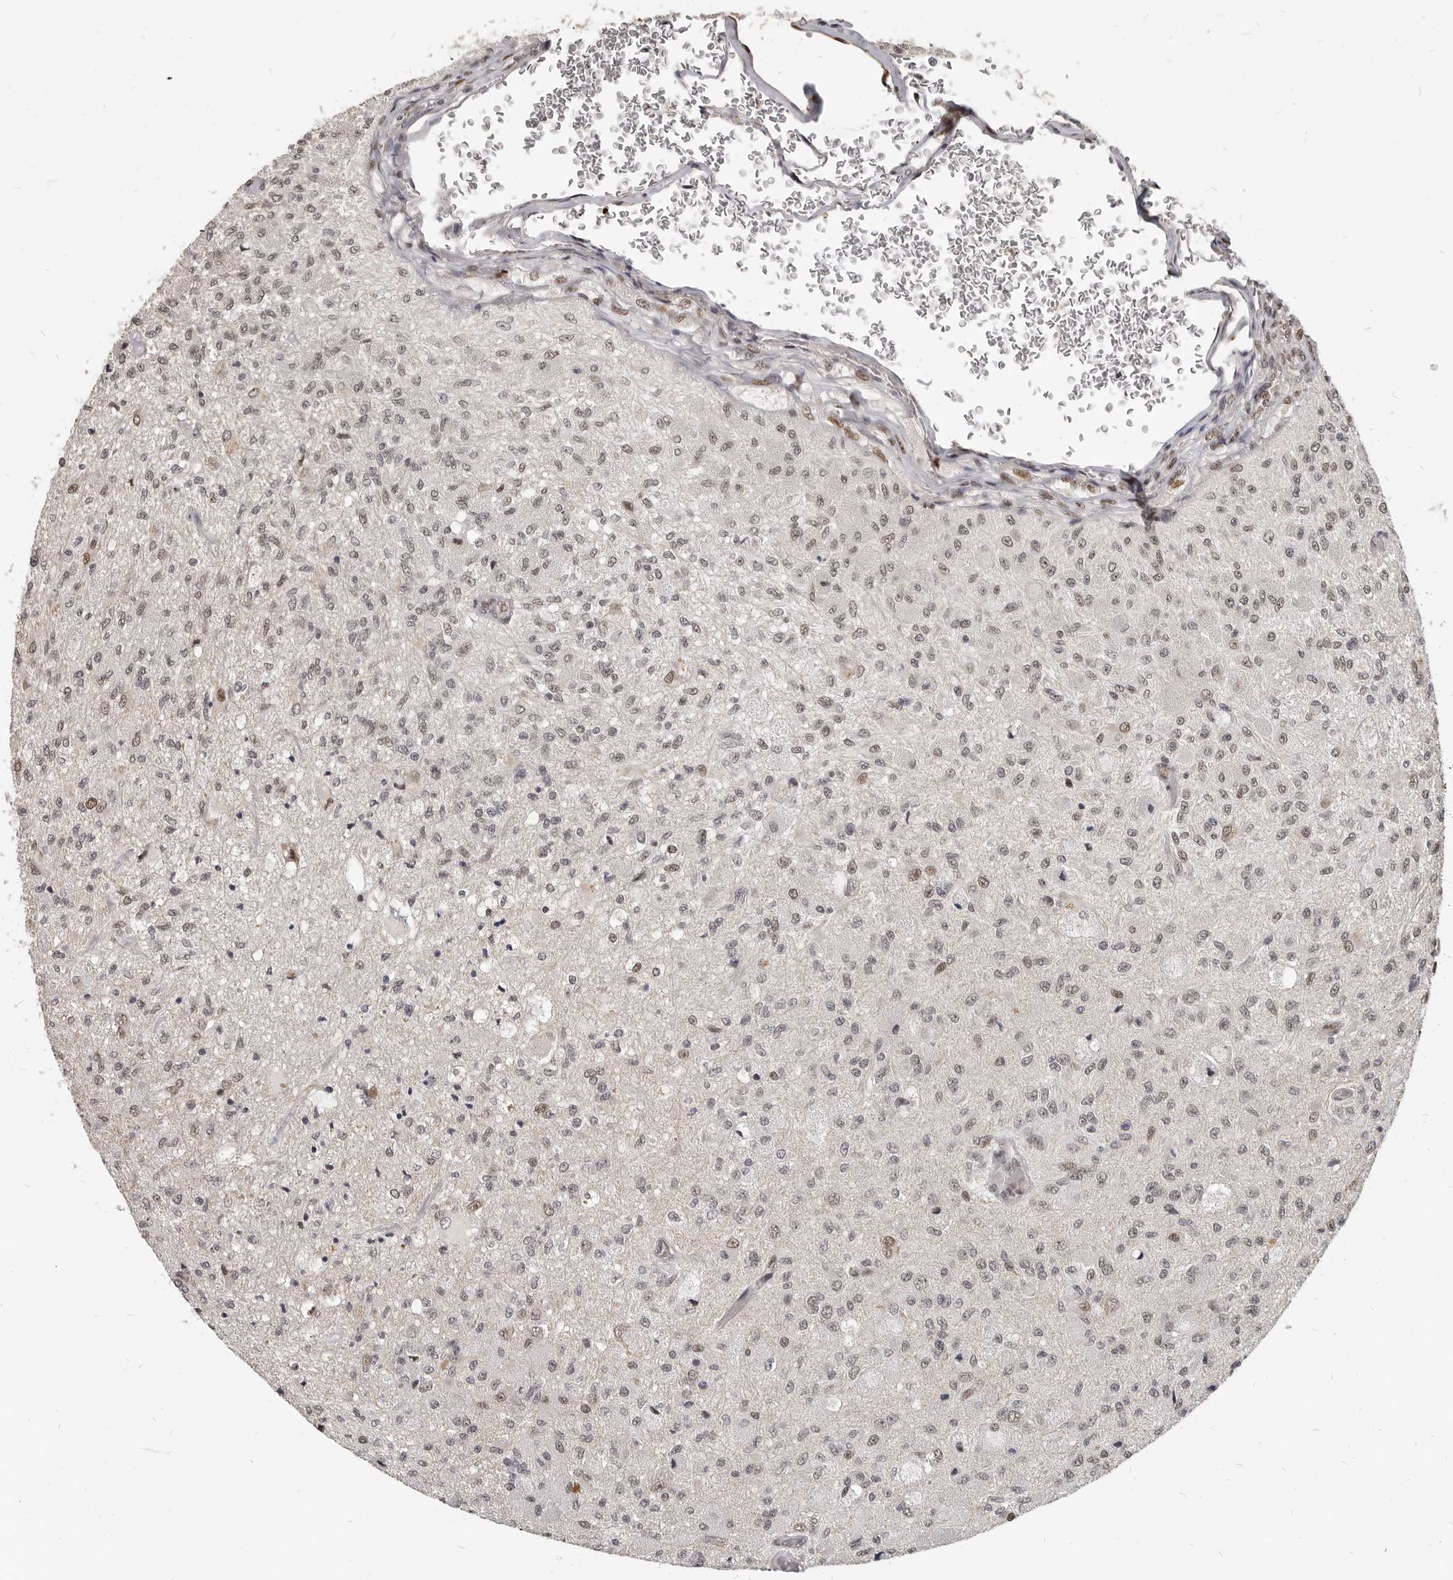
{"staining": {"intensity": "weak", "quantity": ">75%", "location": "nuclear"}, "tissue": "glioma", "cell_type": "Tumor cells", "image_type": "cancer", "snomed": [{"axis": "morphology", "description": "Normal tissue, NOS"}, {"axis": "morphology", "description": "Glioma, malignant, High grade"}, {"axis": "topography", "description": "Cerebral cortex"}], "caption": "Weak nuclear positivity for a protein is present in approximately >75% of tumor cells of malignant glioma (high-grade) using immunohistochemistry.", "gene": "ATF5", "patient": {"sex": "male", "age": 77}}